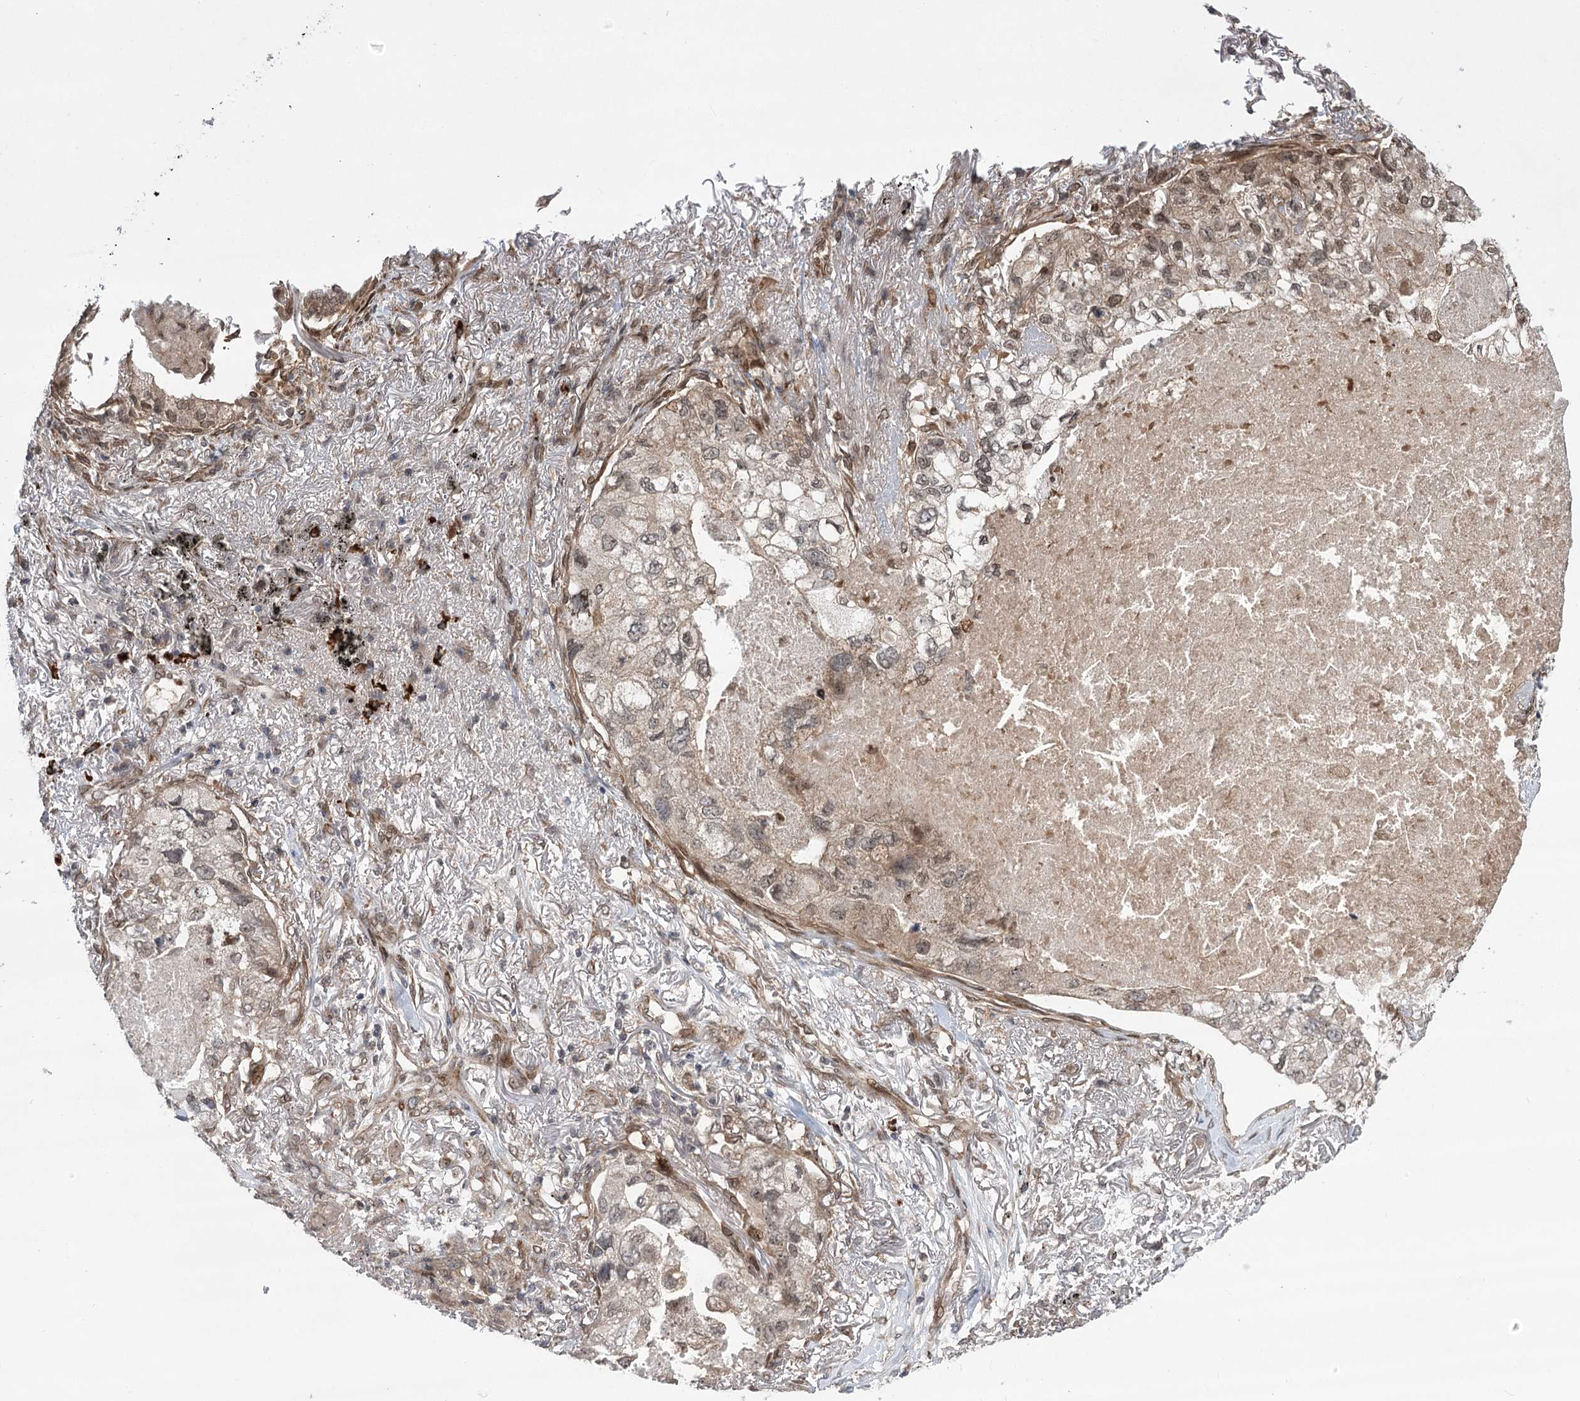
{"staining": {"intensity": "weak", "quantity": "<25%", "location": "cytoplasmic/membranous"}, "tissue": "lung cancer", "cell_type": "Tumor cells", "image_type": "cancer", "snomed": [{"axis": "morphology", "description": "Adenocarcinoma, NOS"}, {"axis": "topography", "description": "Lung"}], "caption": "The immunohistochemistry photomicrograph has no significant expression in tumor cells of lung cancer tissue.", "gene": "TENM2", "patient": {"sex": "male", "age": 65}}